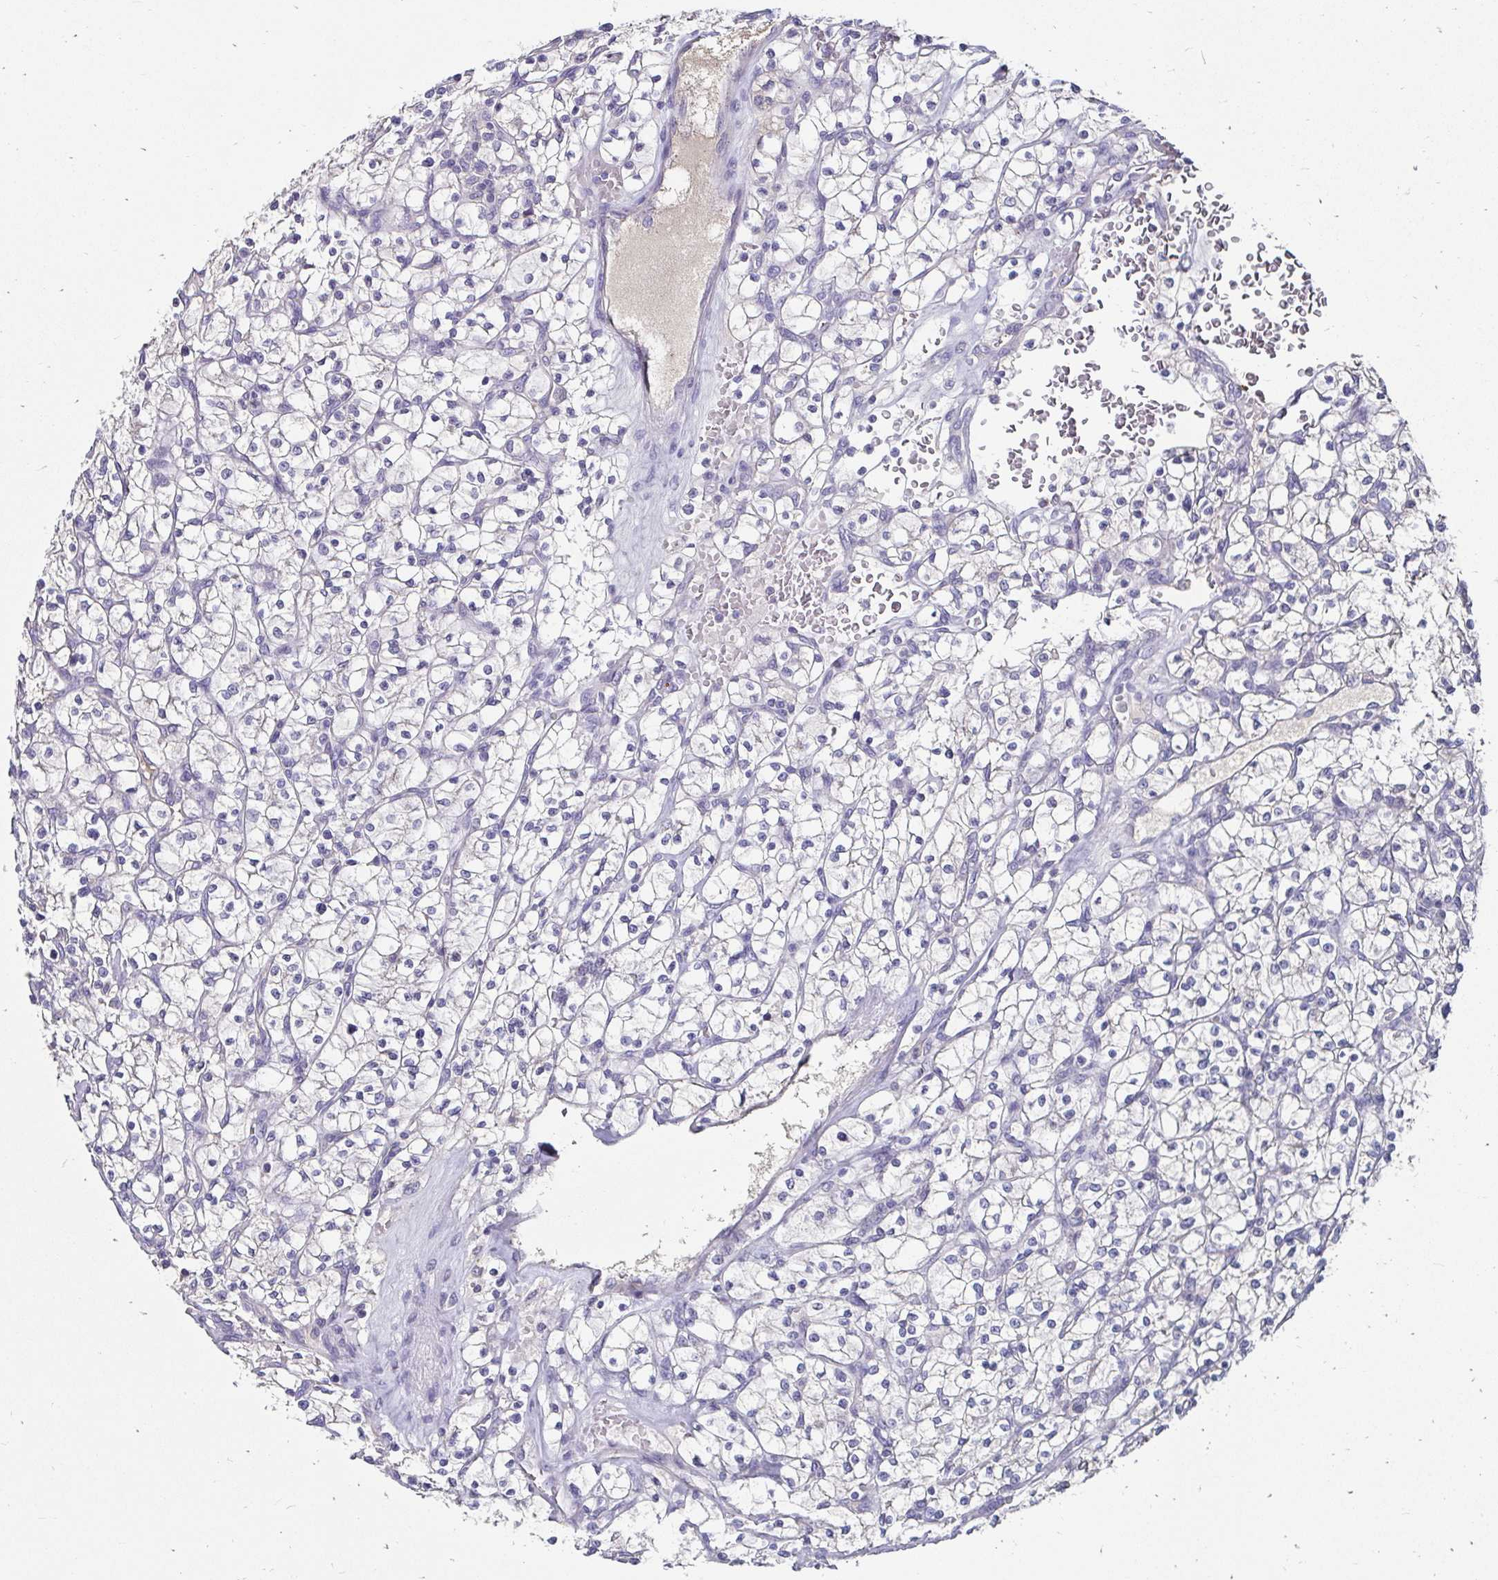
{"staining": {"intensity": "negative", "quantity": "none", "location": "none"}, "tissue": "renal cancer", "cell_type": "Tumor cells", "image_type": "cancer", "snomed": [{"axis": "morphology", "description": "Adenocarcinoma, NOS"}, {"axis": "topography", "description": "Kidney"}], "caption": "High magnification brightfield microscopy of adenocarcinoma (renal) stained with DAB (3,3'-diaminobenzidine) (brown) and counterstained with hematoxylin (blue): tumor cells show no significant positivity. (DAB immunohistochemistry, high magnification).", "gene": "SCG3", "patient": {"sex": "female", "age": 64}}